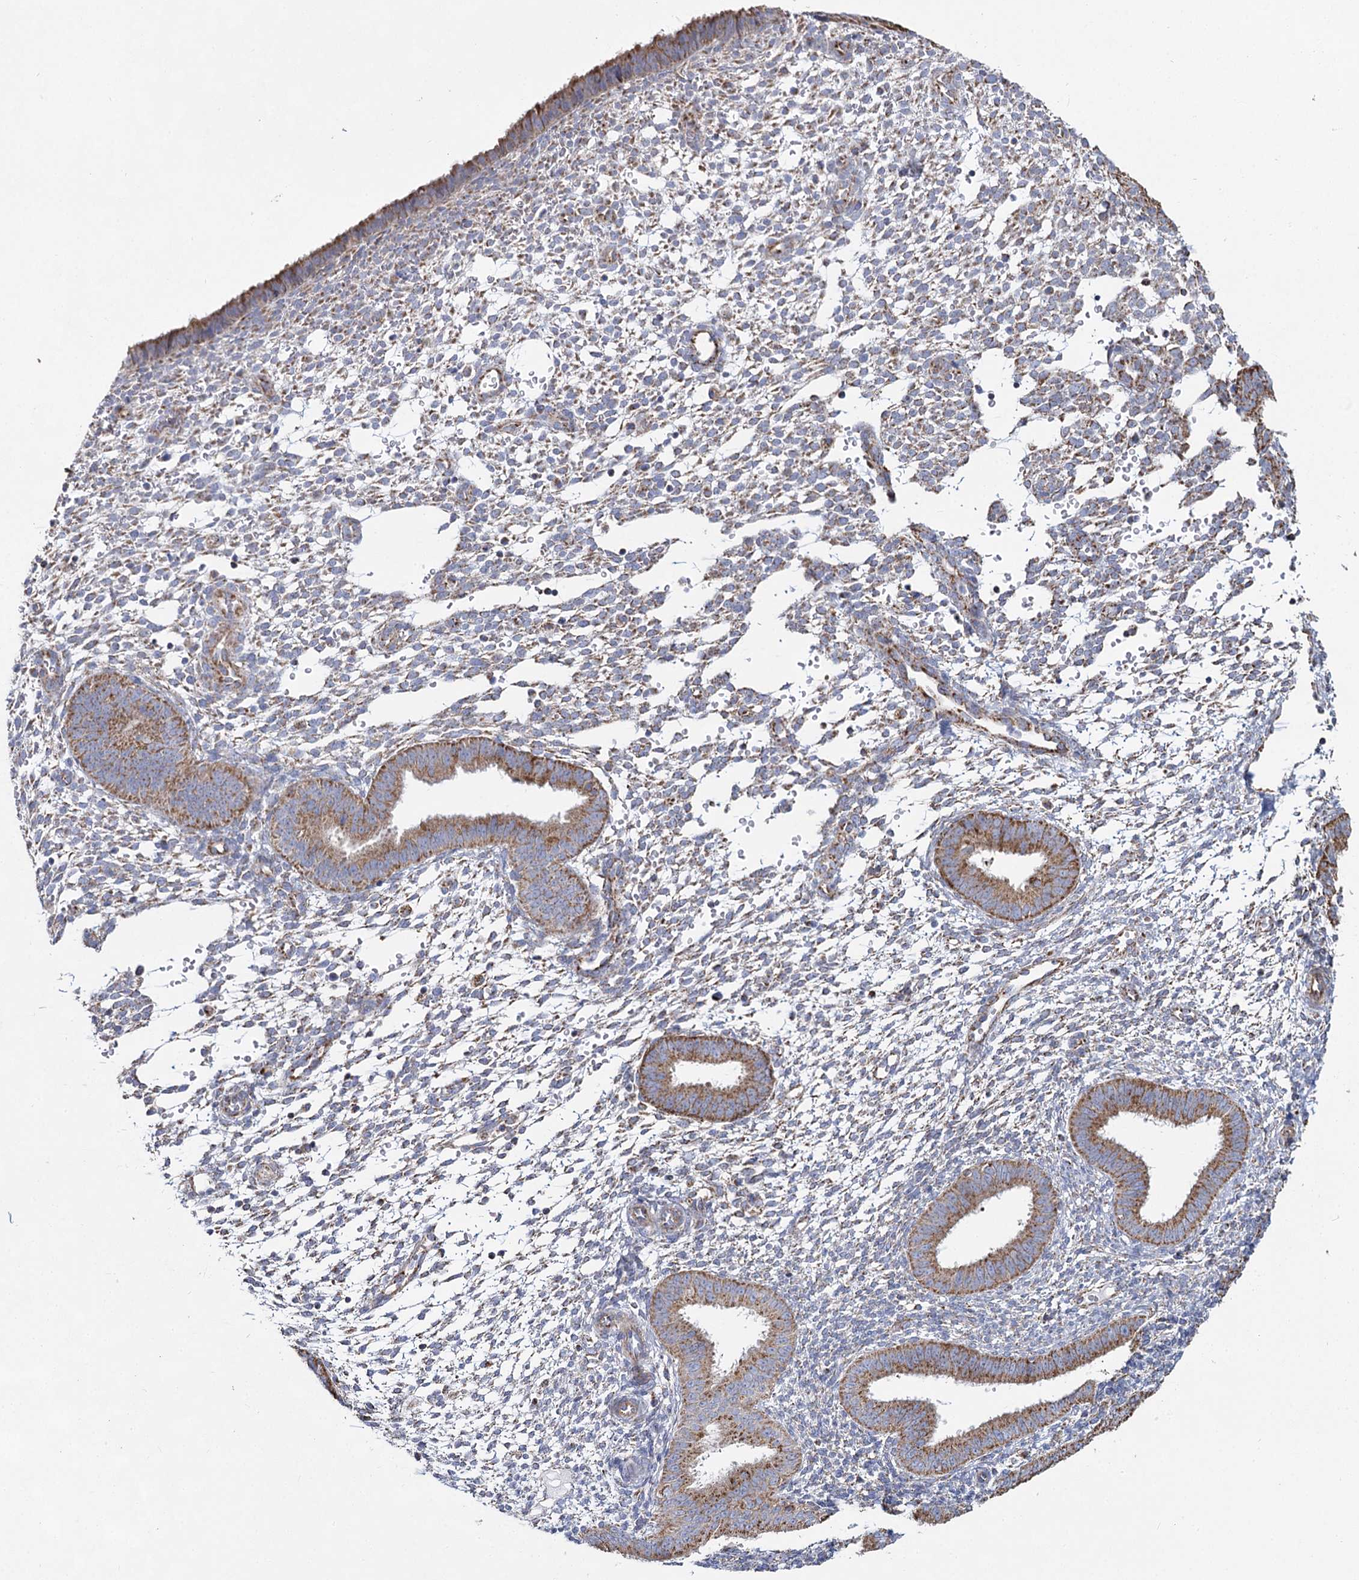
{"staining": {"intensity": "negative", "quantity": "none", "location": "none"}, "tissue": "endometrium", "cell_type": "Cells in endometrial stroma", "image_type": "normal", "snomed": [{"axis": "morphology", "description": "Normal tissue, NOS"}, {"axis": "topography", "description": "Uterus"}, {"axis": "topography", "description": "Endometrium"}], "caption": "Benign endometrium was stained to show a protein in brown. There is no significant expression in cells in endometrial stroma. (Brightfield microscopy of DAB (3,3'-diaminobenzidine) immunohistochemistry at high magnification).", "gene": "CCDC73", "patient": {"sex": "female", "age": 48}}